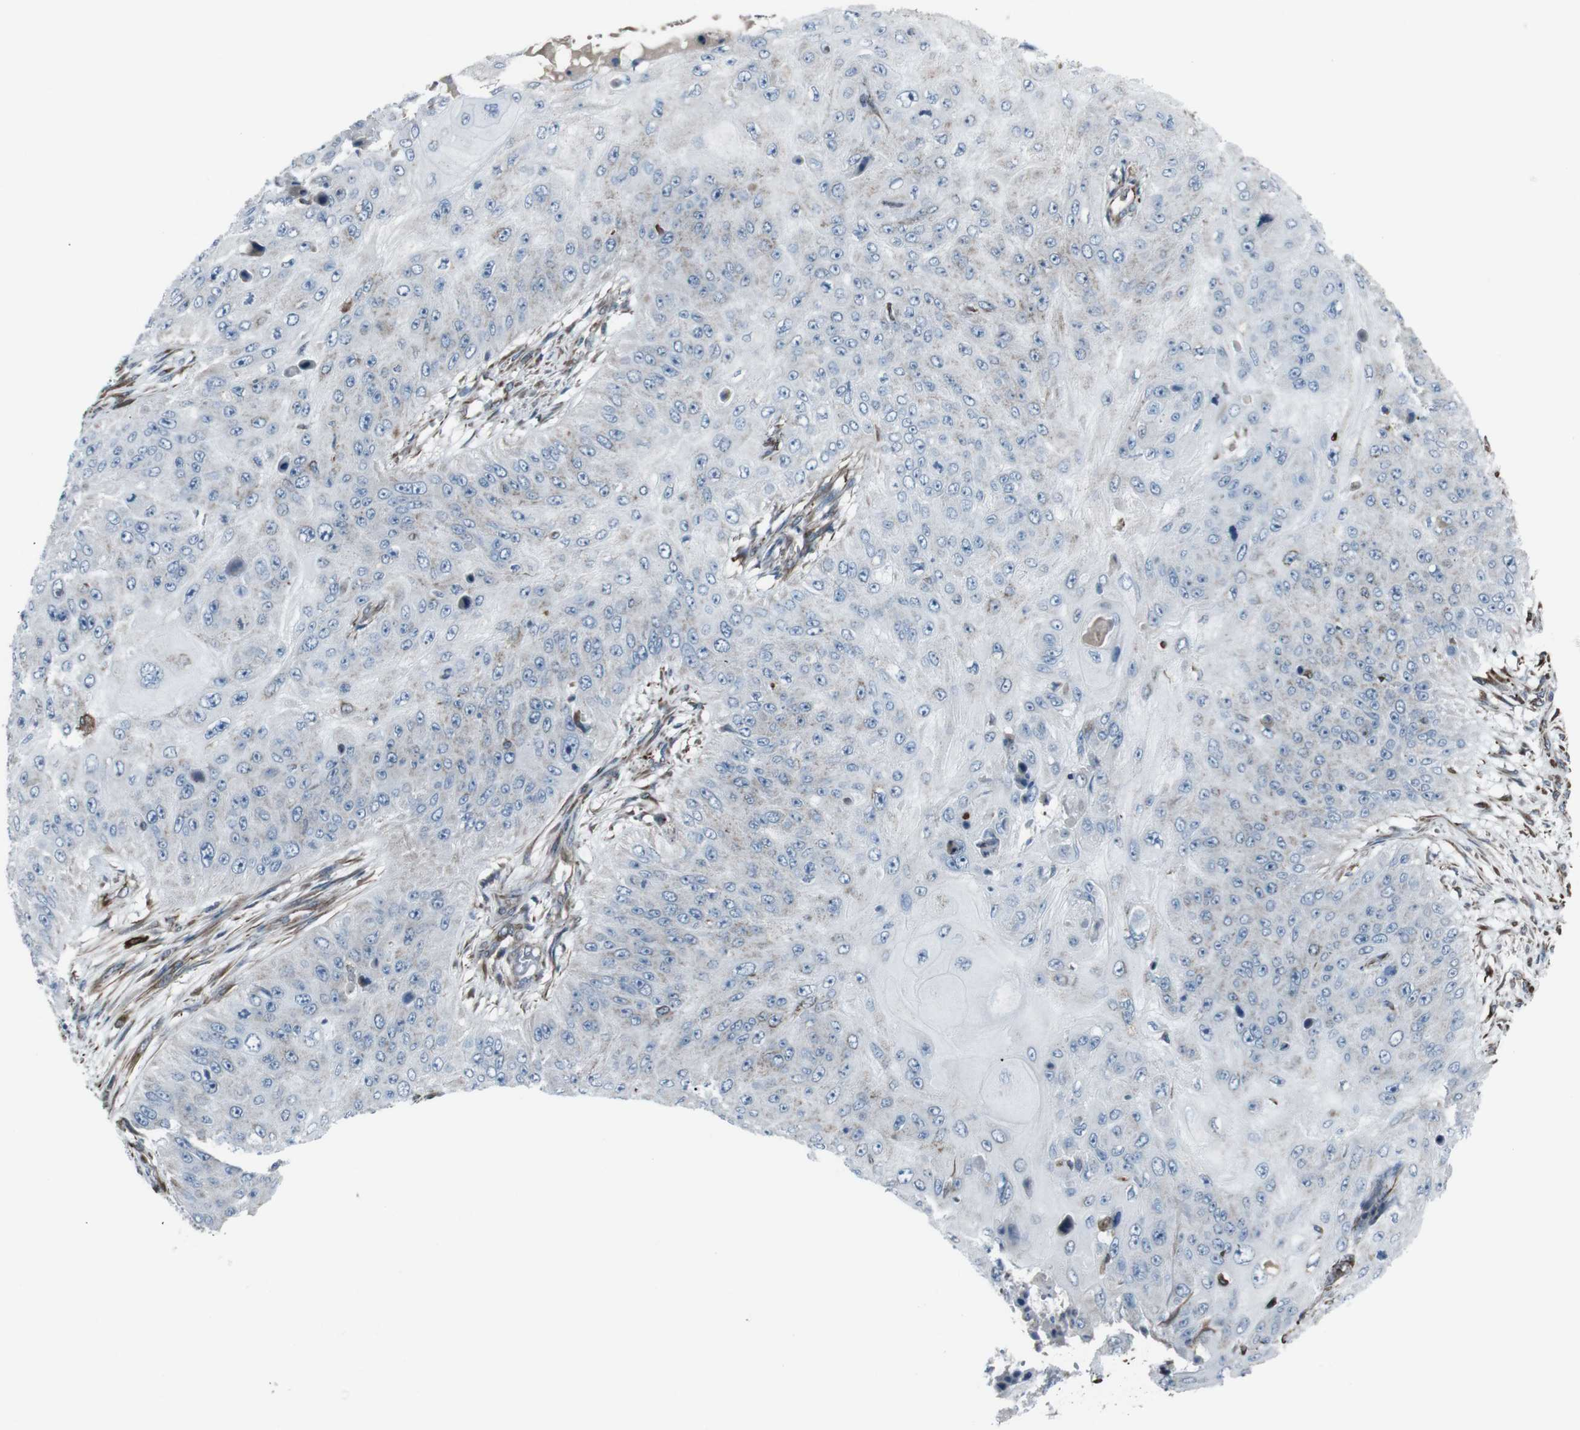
{"staining": {"intensity": "negative", "quantity": "none", "location": "none"}, "tissue": "skin cancer", "cell_type": "Tumor cells", "image_type": "cancer", "snomed": [{"axis": "morphology", "description": "Squamous cell carcinoma, NOS"}, {"axis": "topography", "description": "Skin"}], "caption": "An image of human skin cancer is negative for staining in tumor cells.", "gene": "TMEM141", "patient": {"sex": "female", "age": 80}}